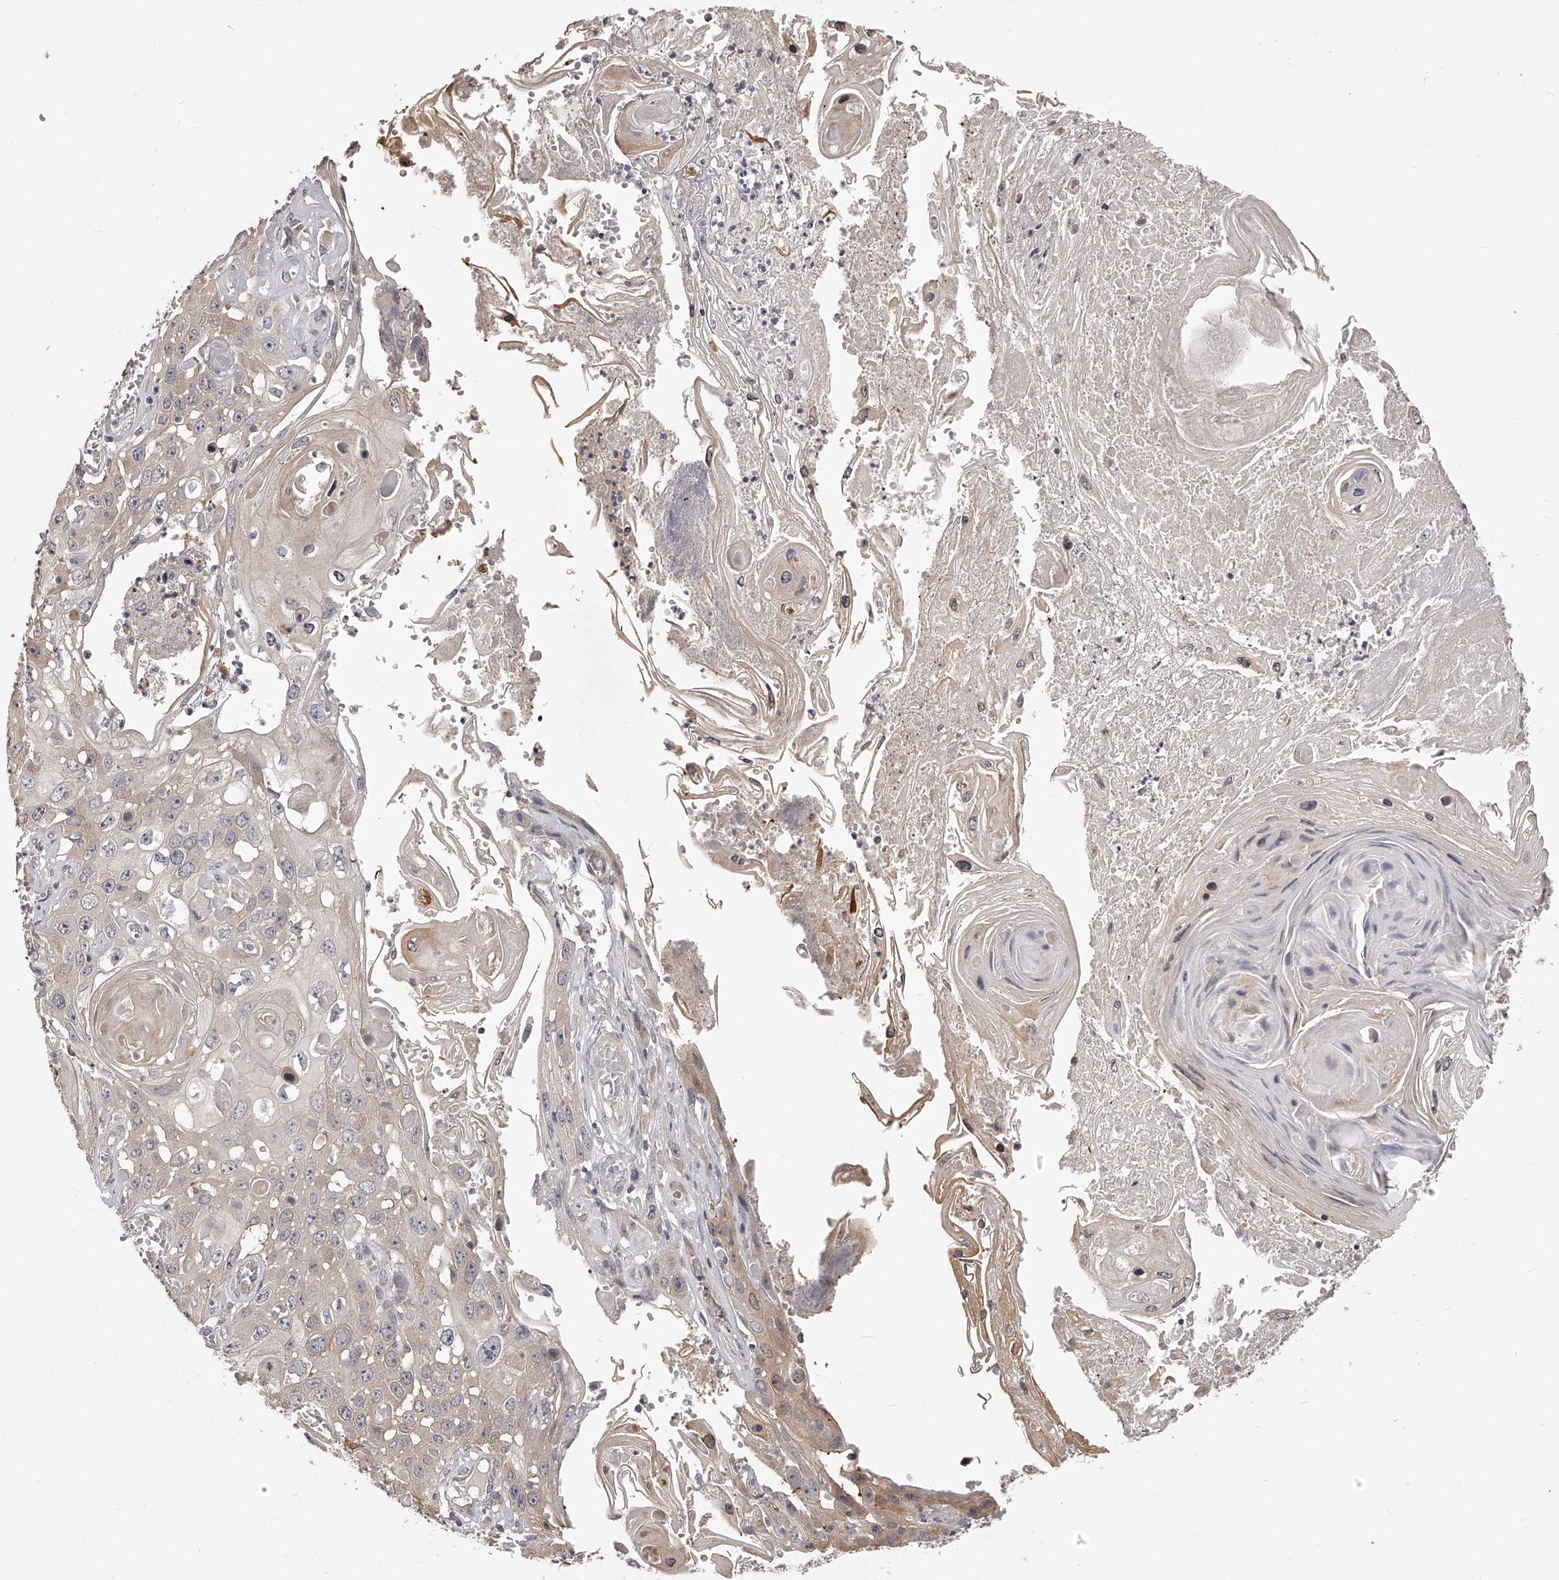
{"staining": {"intensity": "weak", "quantity": "<25%", "location": "cytoplasmic/membranous"}, "tissue": "skin cancer", "cell_type": "Tumor cells", "image_type": "cancer", "snomed": [{"axis": "morphology", "description": "Squamous cell carcinoma, NOS"}, {"axis": "topography", "description": "Skin"}], "caption": "Tumor cells show no significant protein positivity in skin cancer.", "gene": "ZNF582", "patient": {"sex": "male", "age": 55}}